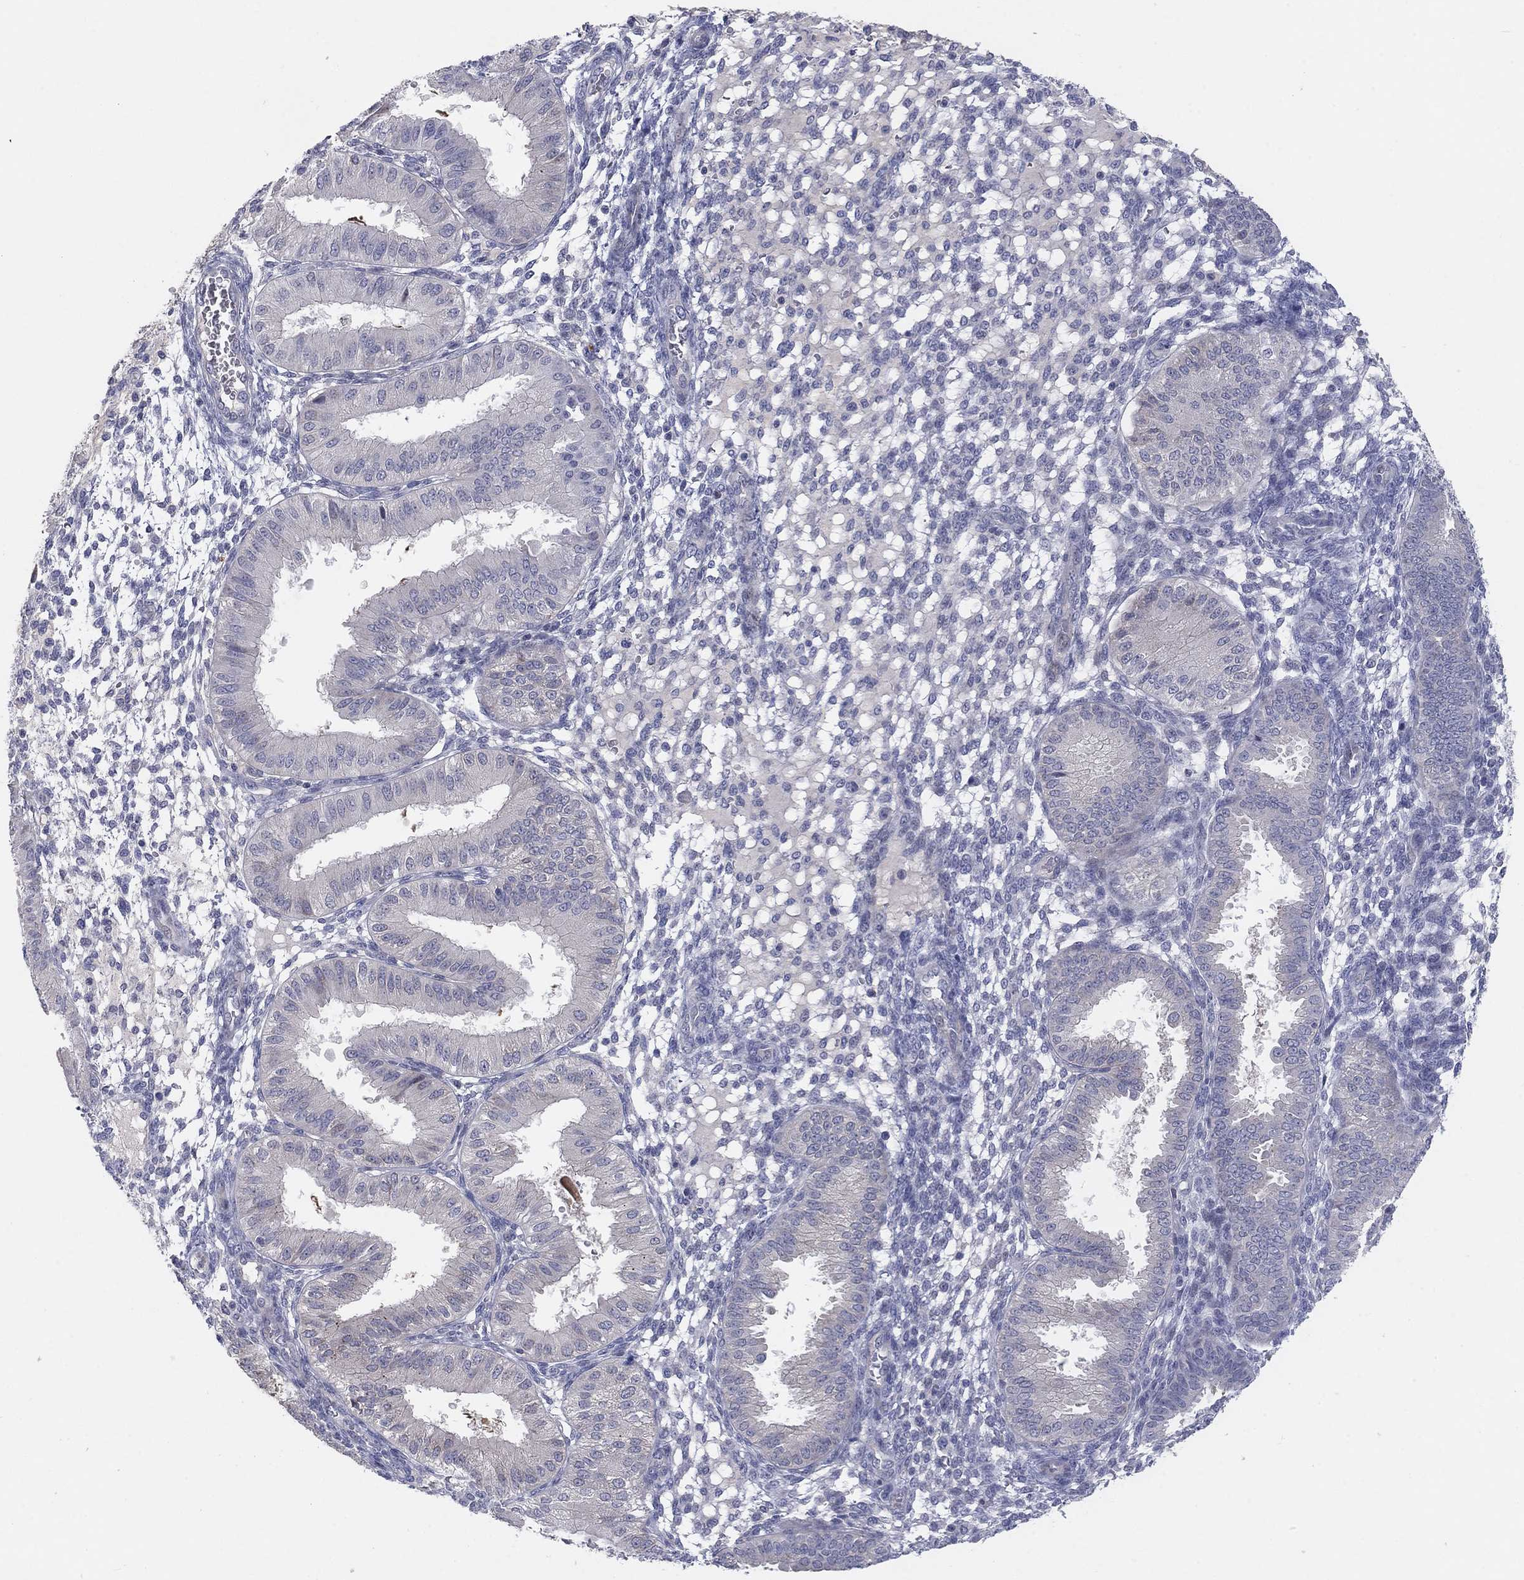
{"staining": {"intensity": "negative", "quantity": "none", "location": "none"}, "tissue": "endometrium", "cell_type": "Cells in endometrial stroma", "image_type": "normal", "snomed": [{"axis": "morphology", "description": "Normal tissue, NOS"}, {"axis": "topography", "description": "Endometrium"}], "caption": "IHC histopathology image of unremarkable human endometrium stained for a protein (brown), which shows no staining in cells in endometrial stroma. (DAB (3,3'-diaminobenzidine) IHC, high magnification).", "gene": "AMN1", "patient": {"sex": "female", "age": 43}}